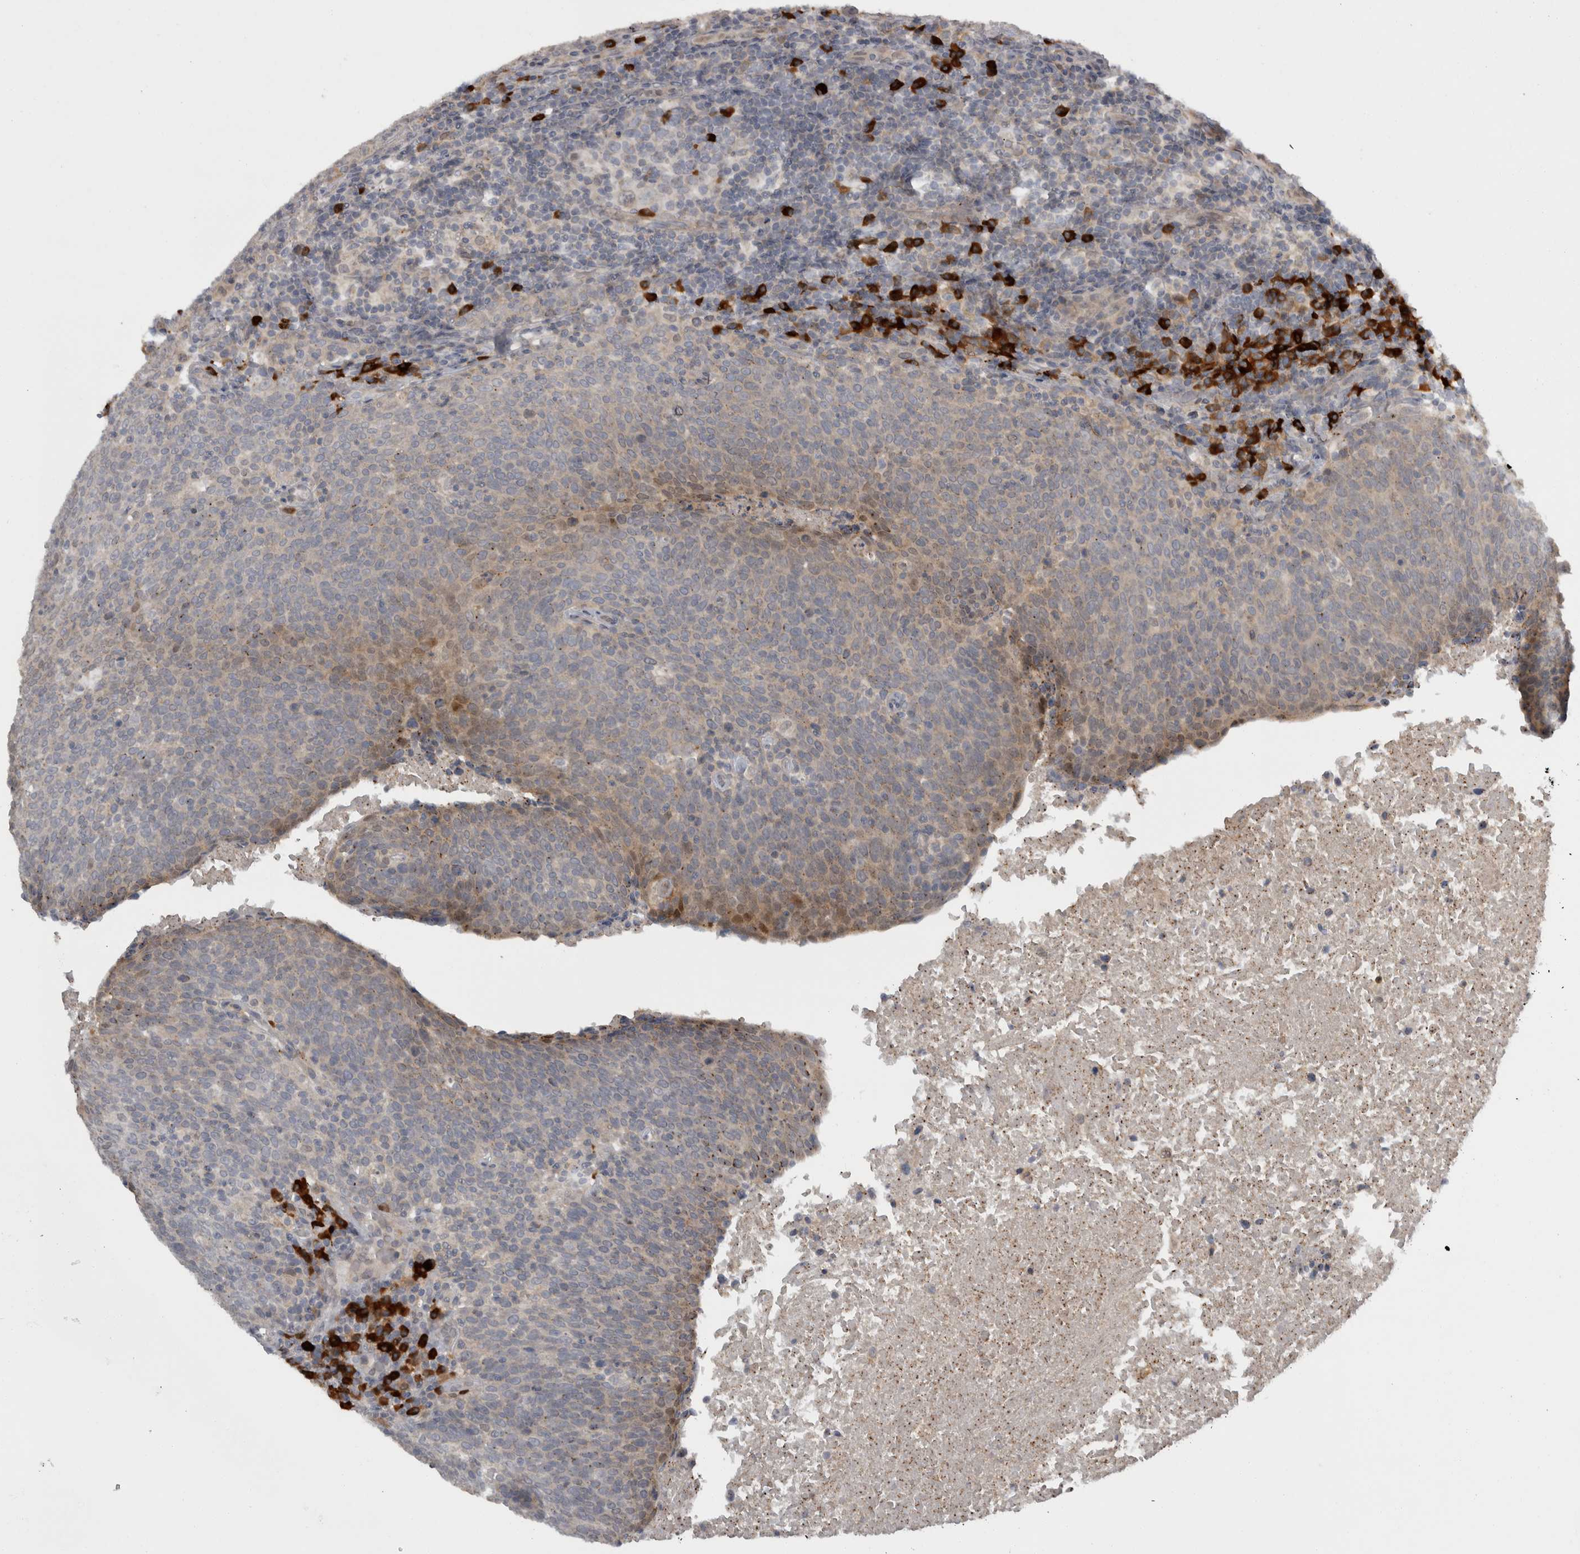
{"staining": {"intensity": "weak", "quantity": "<25%", "location": "cytoplasmic/membranous"}, "tissue": "head and neck cancer", "cell_type": "Tumor cells", "image_type": "cancer", "snomed": [{"axis": "morphology", "description": "Squamous cell carcinoma, NOS"}, {"axis": "morphology", "description": "Squamous cell carcinoma, metastatic, NOS"}, {"axis": "topography", "description": "Lymph node"}, {"axis": "topography", "description": "Head-Neck"}], "caption": "Tumor cells are negative for brown protein staining in head and neck cancer.", "gene": "SLCO5A1", "patient": {"sex": "male", "age": 62}}